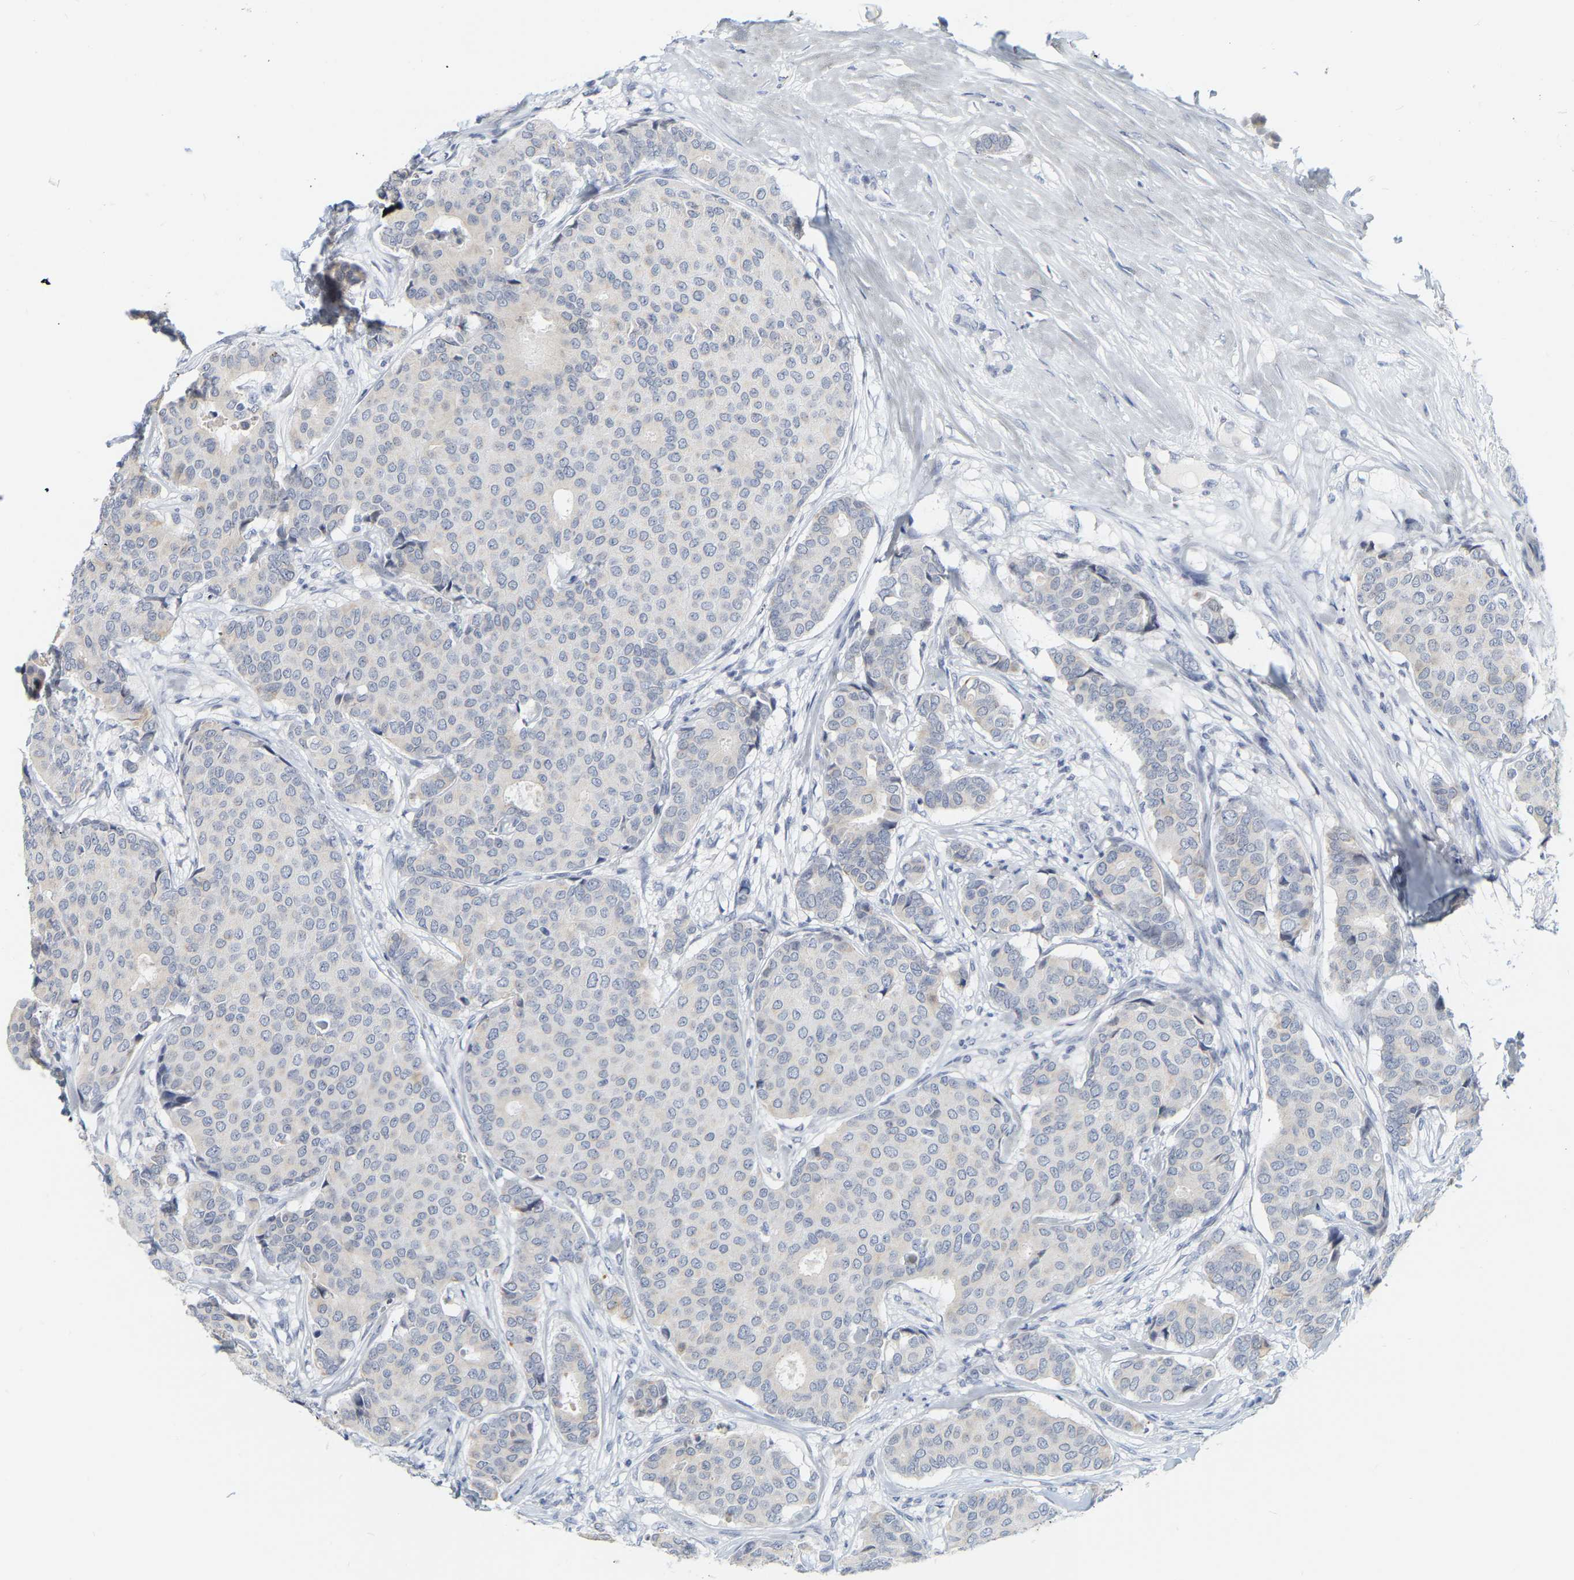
{"staining": {"intensity": "negative", "quantity": "none", "location": "none"}, "tissue": "breast cancer", "cell_type": "Tumor cells", "image_type": "cancer", "snomed": [{"axis": "morphology", "description": "Duct carcinoma"}, {"axis": "topography", "description": "Breast"}], "caption": "A micrograph of human breast intraductal carcinoma is negative for staining in tumor cells.", "gene": "KRT76", "patient": {"sex": "female", "age": 75}}